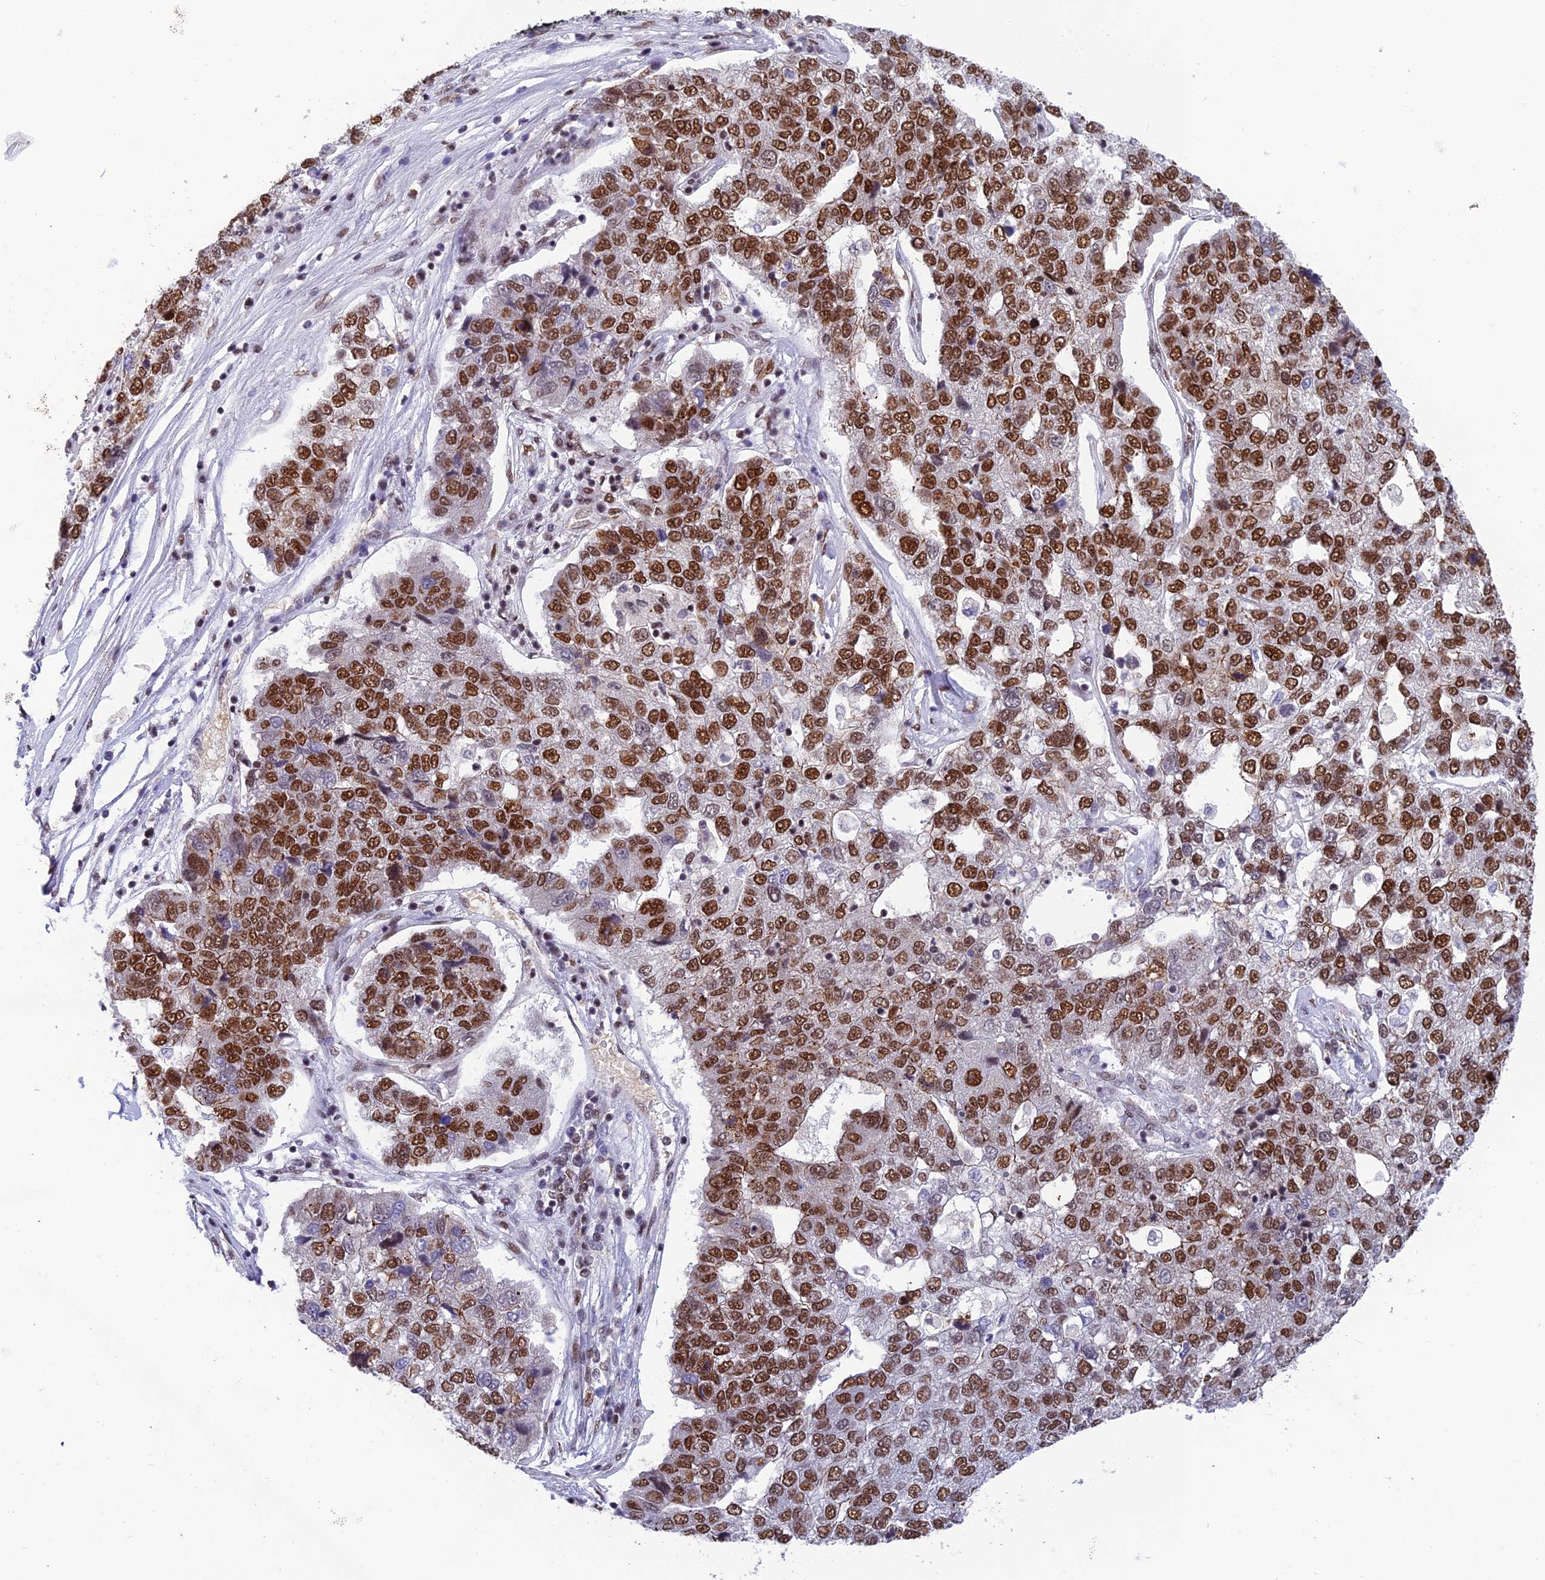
{"staining": {"intensity": "strong", "quantity": ">75%", "location": "nuclear"}, "tissue": "pancreatic cancer", "cell_type": "Tumor cells", "image_type": "cancer", "snomed": [{"axis": "morphology", "description": "Adenocarcinoma, NOS"}, {"axis": "topography", "description": "Pancreas"}], "caption": "IHC image of neoplastic tissue: pancreatic cancer stained using IHC reveals high levels of strong protein expression localized specifically in the nuclear of tumor cells, appearing as a nuclear brown color.", "gene": "EEF1AKMT3", "patient": {"sex": "female", "age": 61}}